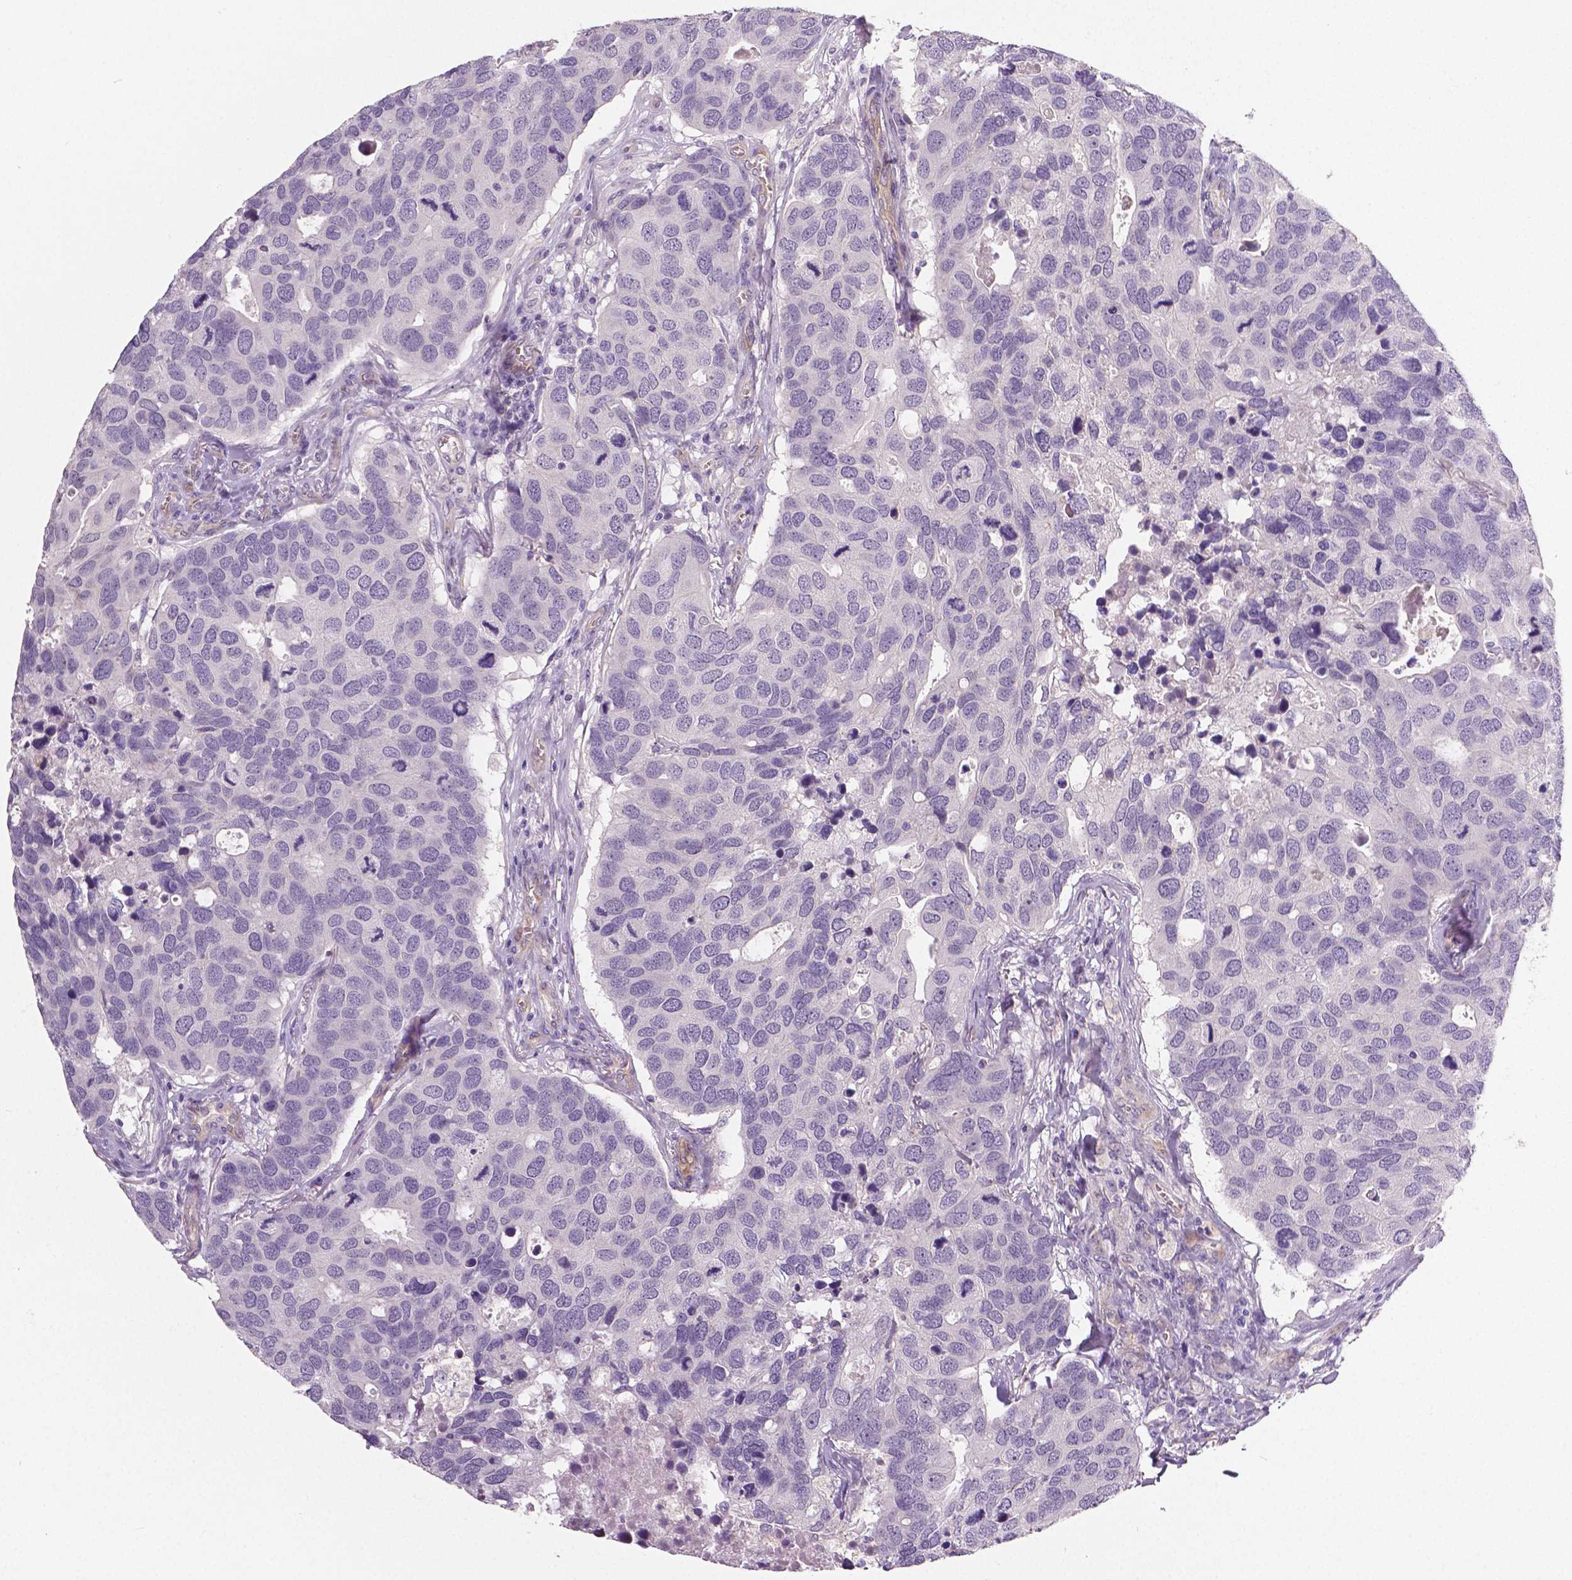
{"staining": {"intensity": "negative", "quantity": "none", "location": "none"}, "tissue": "breast cancer", "cell_type": "Tumor cells", "image_type": "cancer", "snomed": [{"axis": "morphology", "description": "Duct carcinoma"}, {"axis": "topography", "description": "Breast"}], "caption": "Human infiltrating ductal carcinoma (breast) stained for a protein using immunohistochemistry demonstrates no expression in tumor cells.", "gene": "FLT1", "patient": {"sex": "female", "age": 83}}